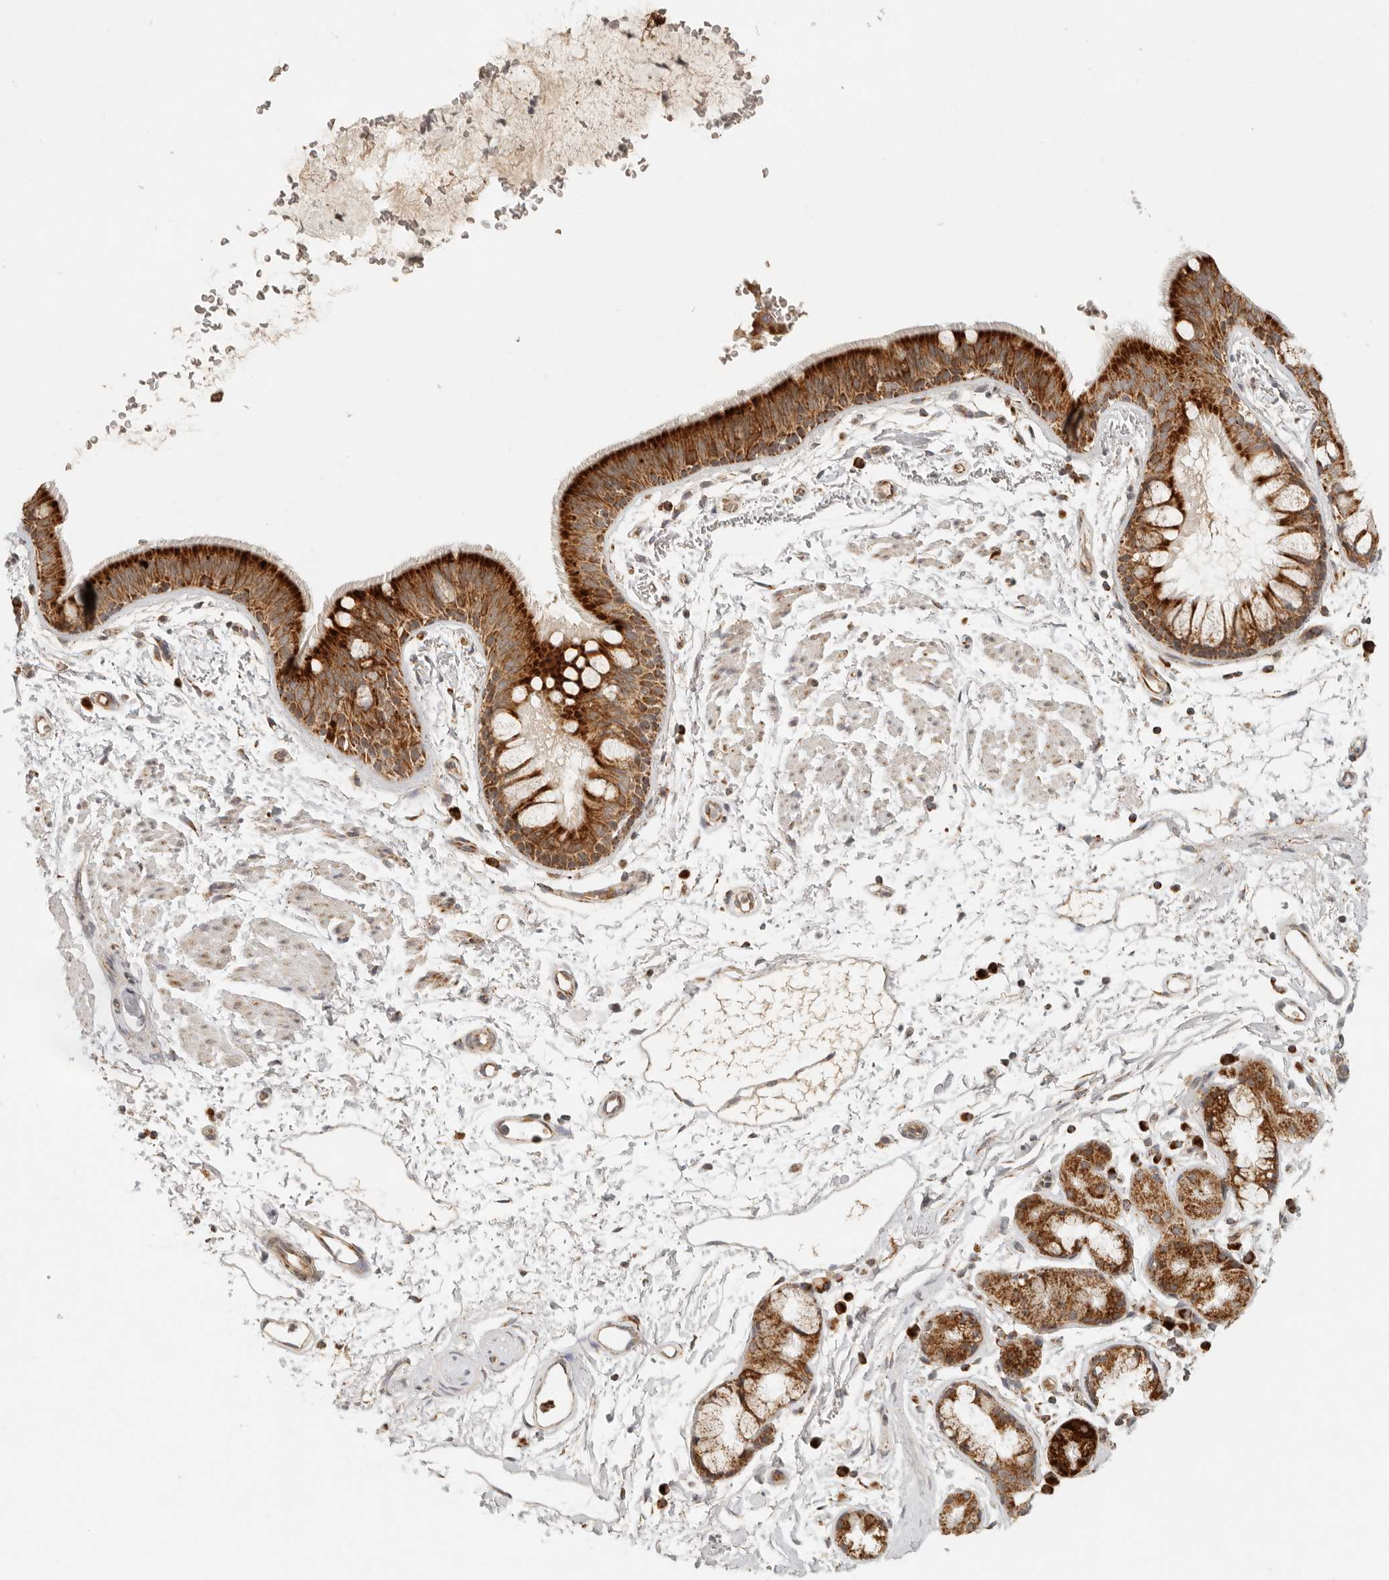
{"staining": {"intensity": "strong", "quantity": ">75%", "location": "cytoplasmic/membranous"}, "tissue": "bronchus", "cell_type": "Respiratory epithelial cells", "image_type": "normal", "snomed": [{"axis": "morphology", "description": "Normal tissue, NOS"}, {"axis": "topography", "description": "Lymph node"}, {"axis": "topography", "description": "Bronchus"}], "caption": "Immunohistochemistry (IHC) staining of benign bronchus, which displays high levels of strong cytoplasmic/membranous staining in approximately >75% of respiratory epithelial cells indicating strong cytoplasmic/membranous protein staining. The staining was performed using DAB (brown) for protein detection and nuclei were counterstained in hematoxylin (blue).", "gene": "MRPL55", "patient": {"sex": "female", "age": 70}}